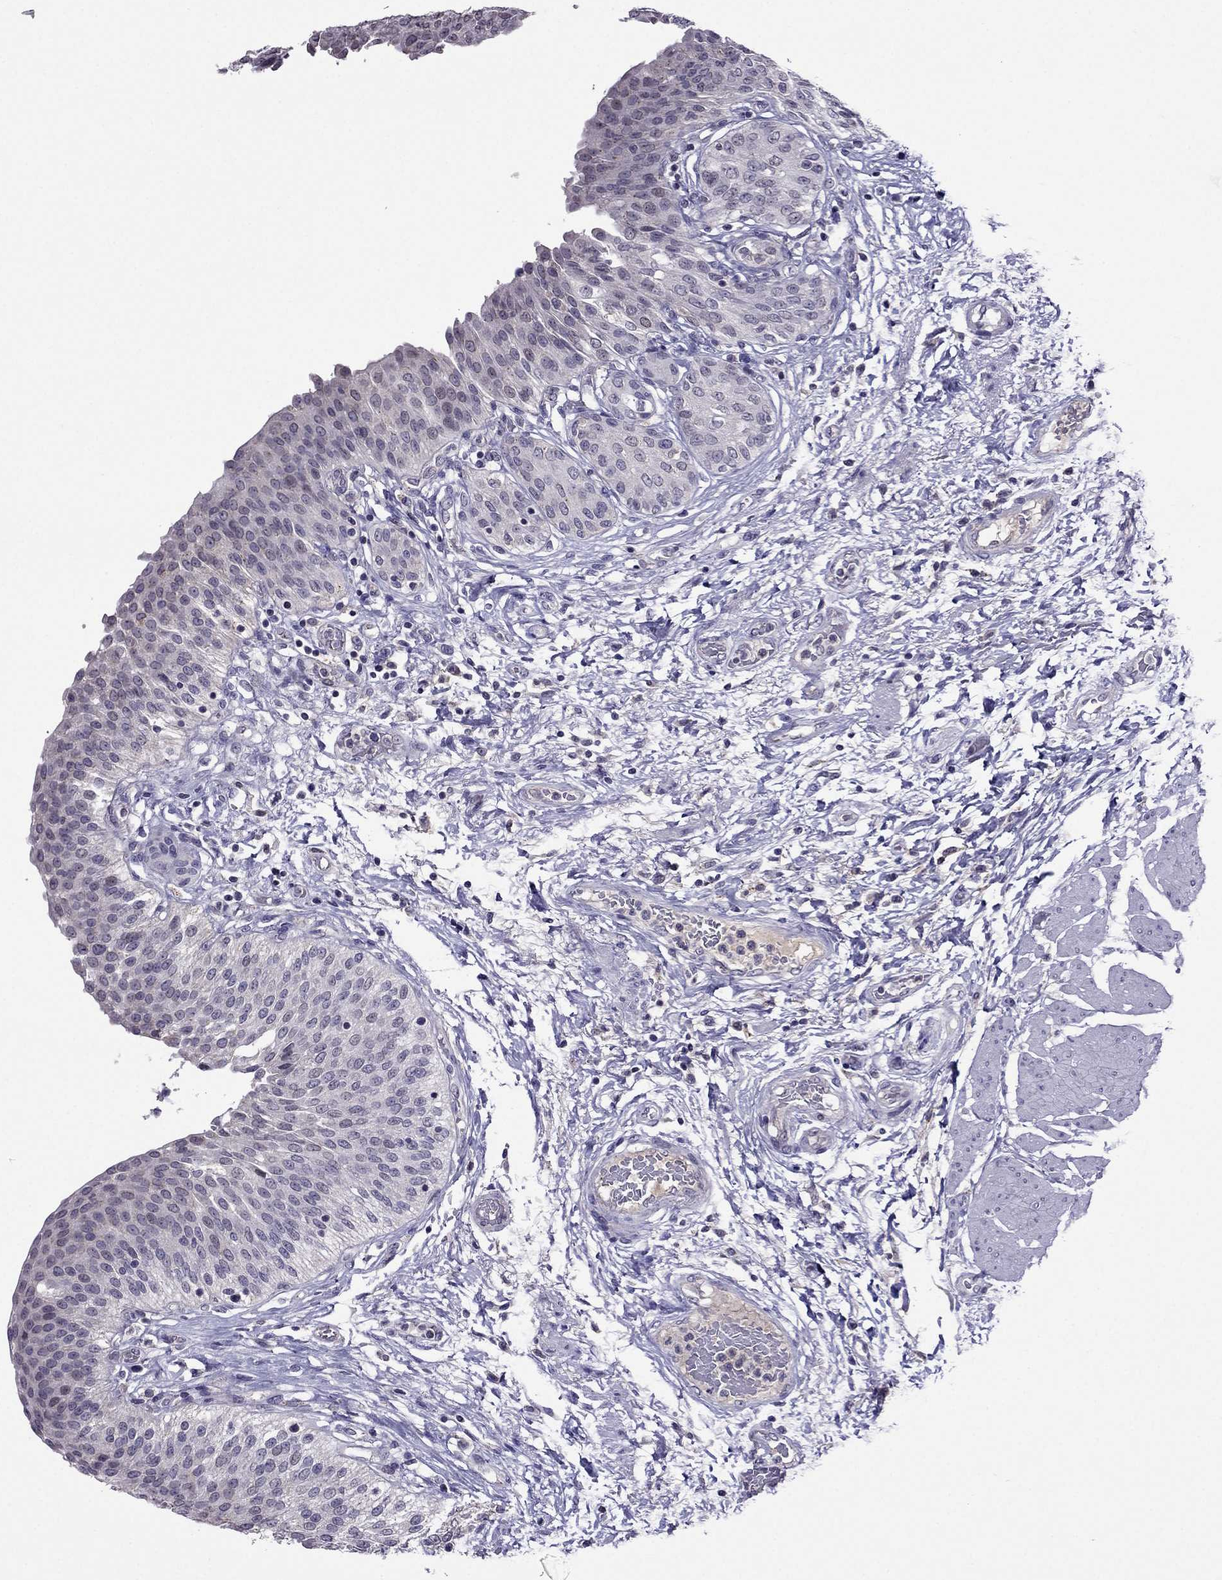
{"staining": {"intensity": "negative", "quantity": "none", "location": "none"}, "tissue": "urinary bladder", "cell_type": "Urothelial cells", "image_type": "normal", "snomed": [{"axis": "morphology", "description": "Normal tissue, NOS"}, {"axis": "morphology", "description": "Metaplasia, NOS"}, {"axis": "topography", "description": "Urinary bladder"}], "caption": "Urothelial cells show no significant protein positivity in unremarkable urinary bladder. (DAB (3,3'-diaminobenzidine) immunohistochemistry (IHC), high magnification).", "gene": "SPTBN4", "patient": {"sex": "male", "age": 68}}